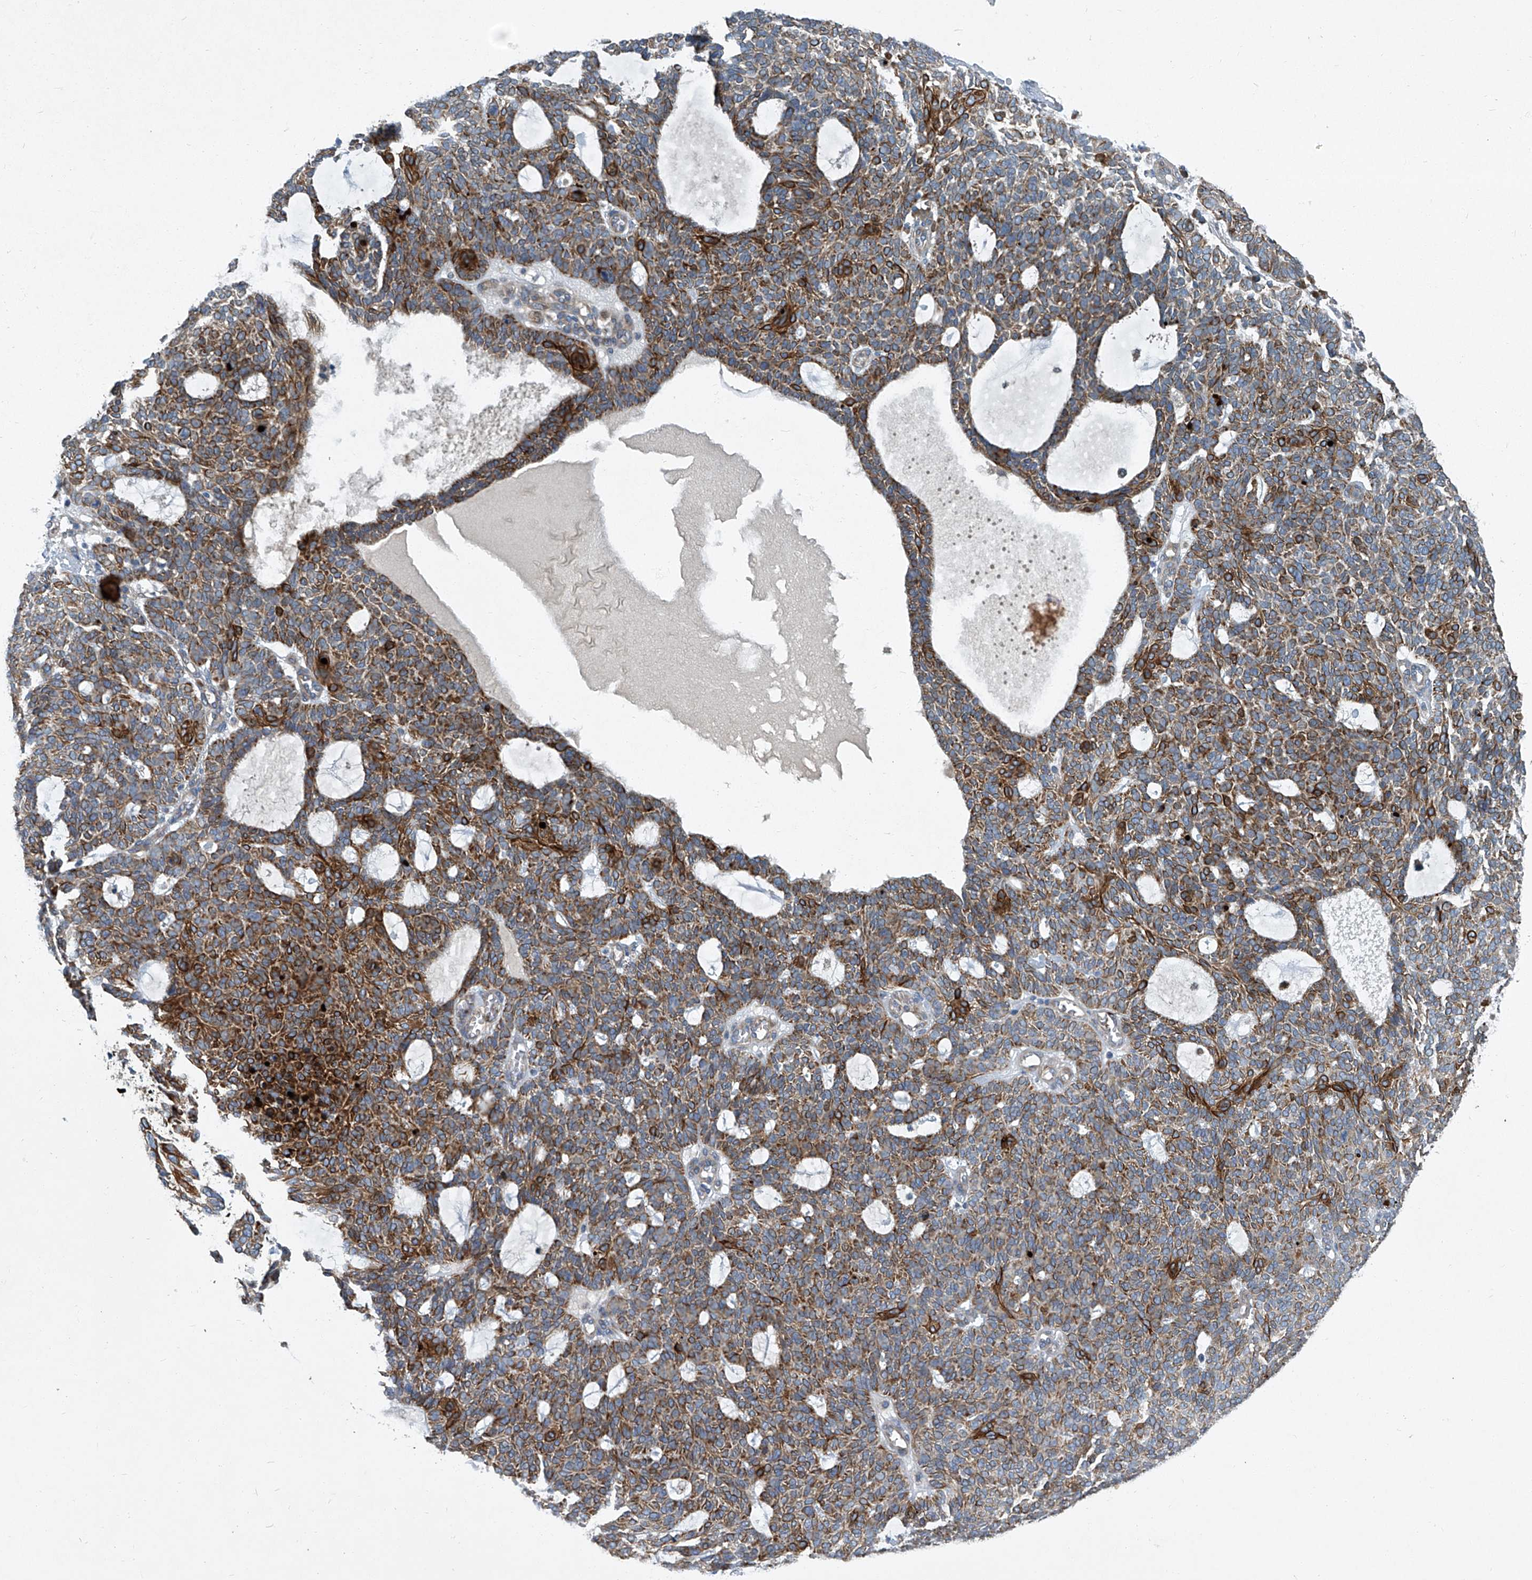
{"staining": {"intensity": "strong", "quantity": ">75%", "location": "cytoplasmic/membranous"}, "tissue": "skin cancer", "cell_type": "Tumor cells", "image_type": "cancer", "snomed": [{"axis": "morphology", "description": "Squamous cell carcinoma, NOS"}, {"axis": "topography", "description": "Skin"}], "caption": "Brown immunohistochemical staining in human squamous cell carcinoma (skin) reveals strong cytoplasmic/membranous staining in about >75% of tumor cells. (DAB IHC with brightfield microscopy, high magnification).", "gene": "SLC26A11", "patient": {"sex": "female", "age": 90}}